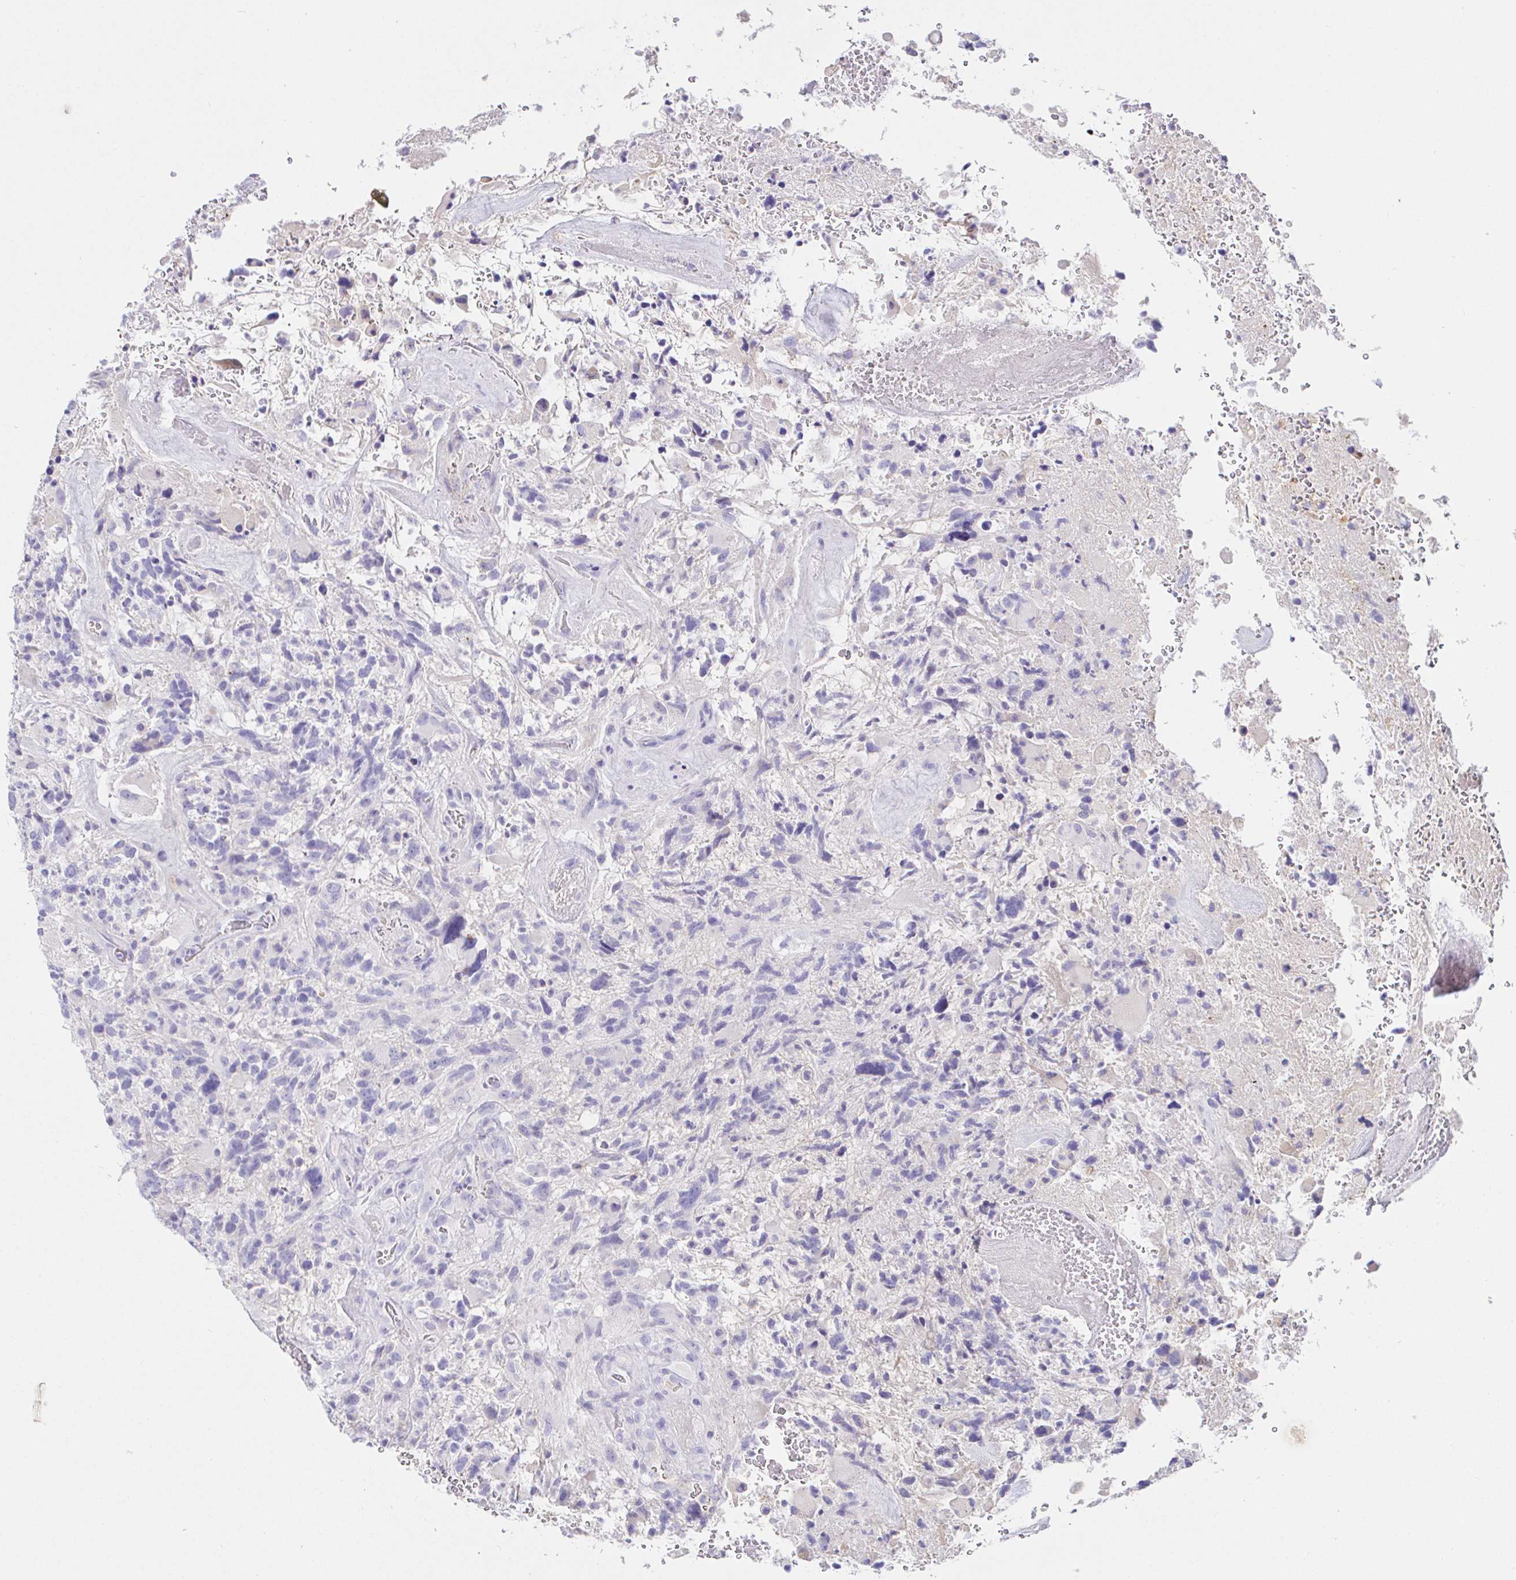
{"staining": {"intensity": "negative", "quantity": "none", "location": "none"}, "tissue": "glioma", "cell_type": "Tumor cells", "image_type": "cancer", "snomed": [{"axis": "morphology", "description": "Glioma, malignant, High grade"}, {"axis": "topography", "description": "Brain"}], "caption": "The immunohistochemistry photomicrograph has no significant staining in tumor cells of glioma tissue.", "gene": "SAA4", "patient": {"sex": "female", "age": 71}}